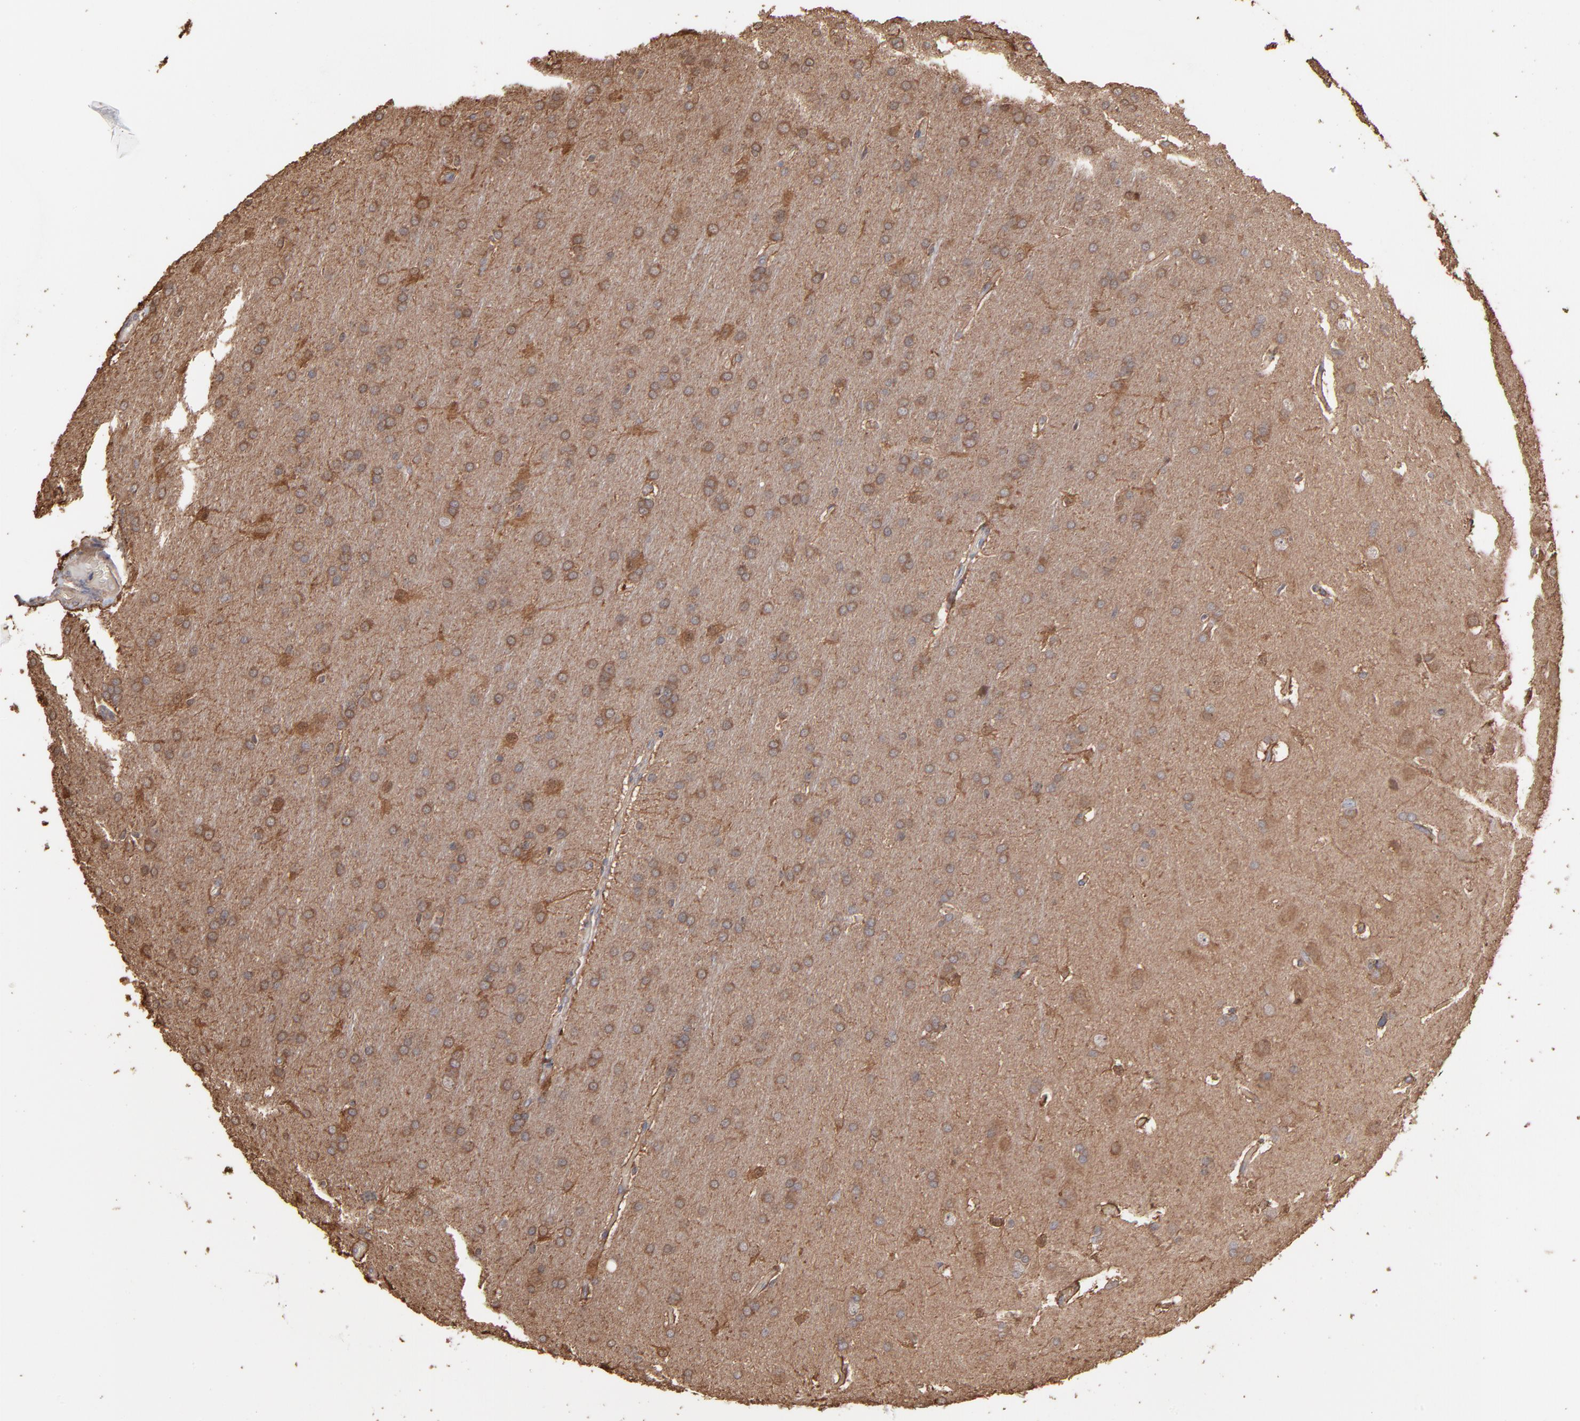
{"staining": {"intensity": "moderate", "quantity": ">75%", "location": "cytoplasmic/membranous"}, "tissue": "glioma", "cell_type": "Tumor cells", "image_type": "cancer", "snomed": [{"axis": "morphology", "description": "Glioma, malignant, Low grade"}, {"axis": "topography", "description": "Brain"}], "caption": "IHC micrograph of neoplastic tissue: human malignant glioma (low-grade) stained using immunohistochemistry shows medium levels of moderate protein expression localized specifically in the cytoplasmic/membranous of tumor cells, appearing as a cytoplasmic/membranous brown color.", "gene": "TANGO2", "patient": {"sex": "female", "age": 32}}